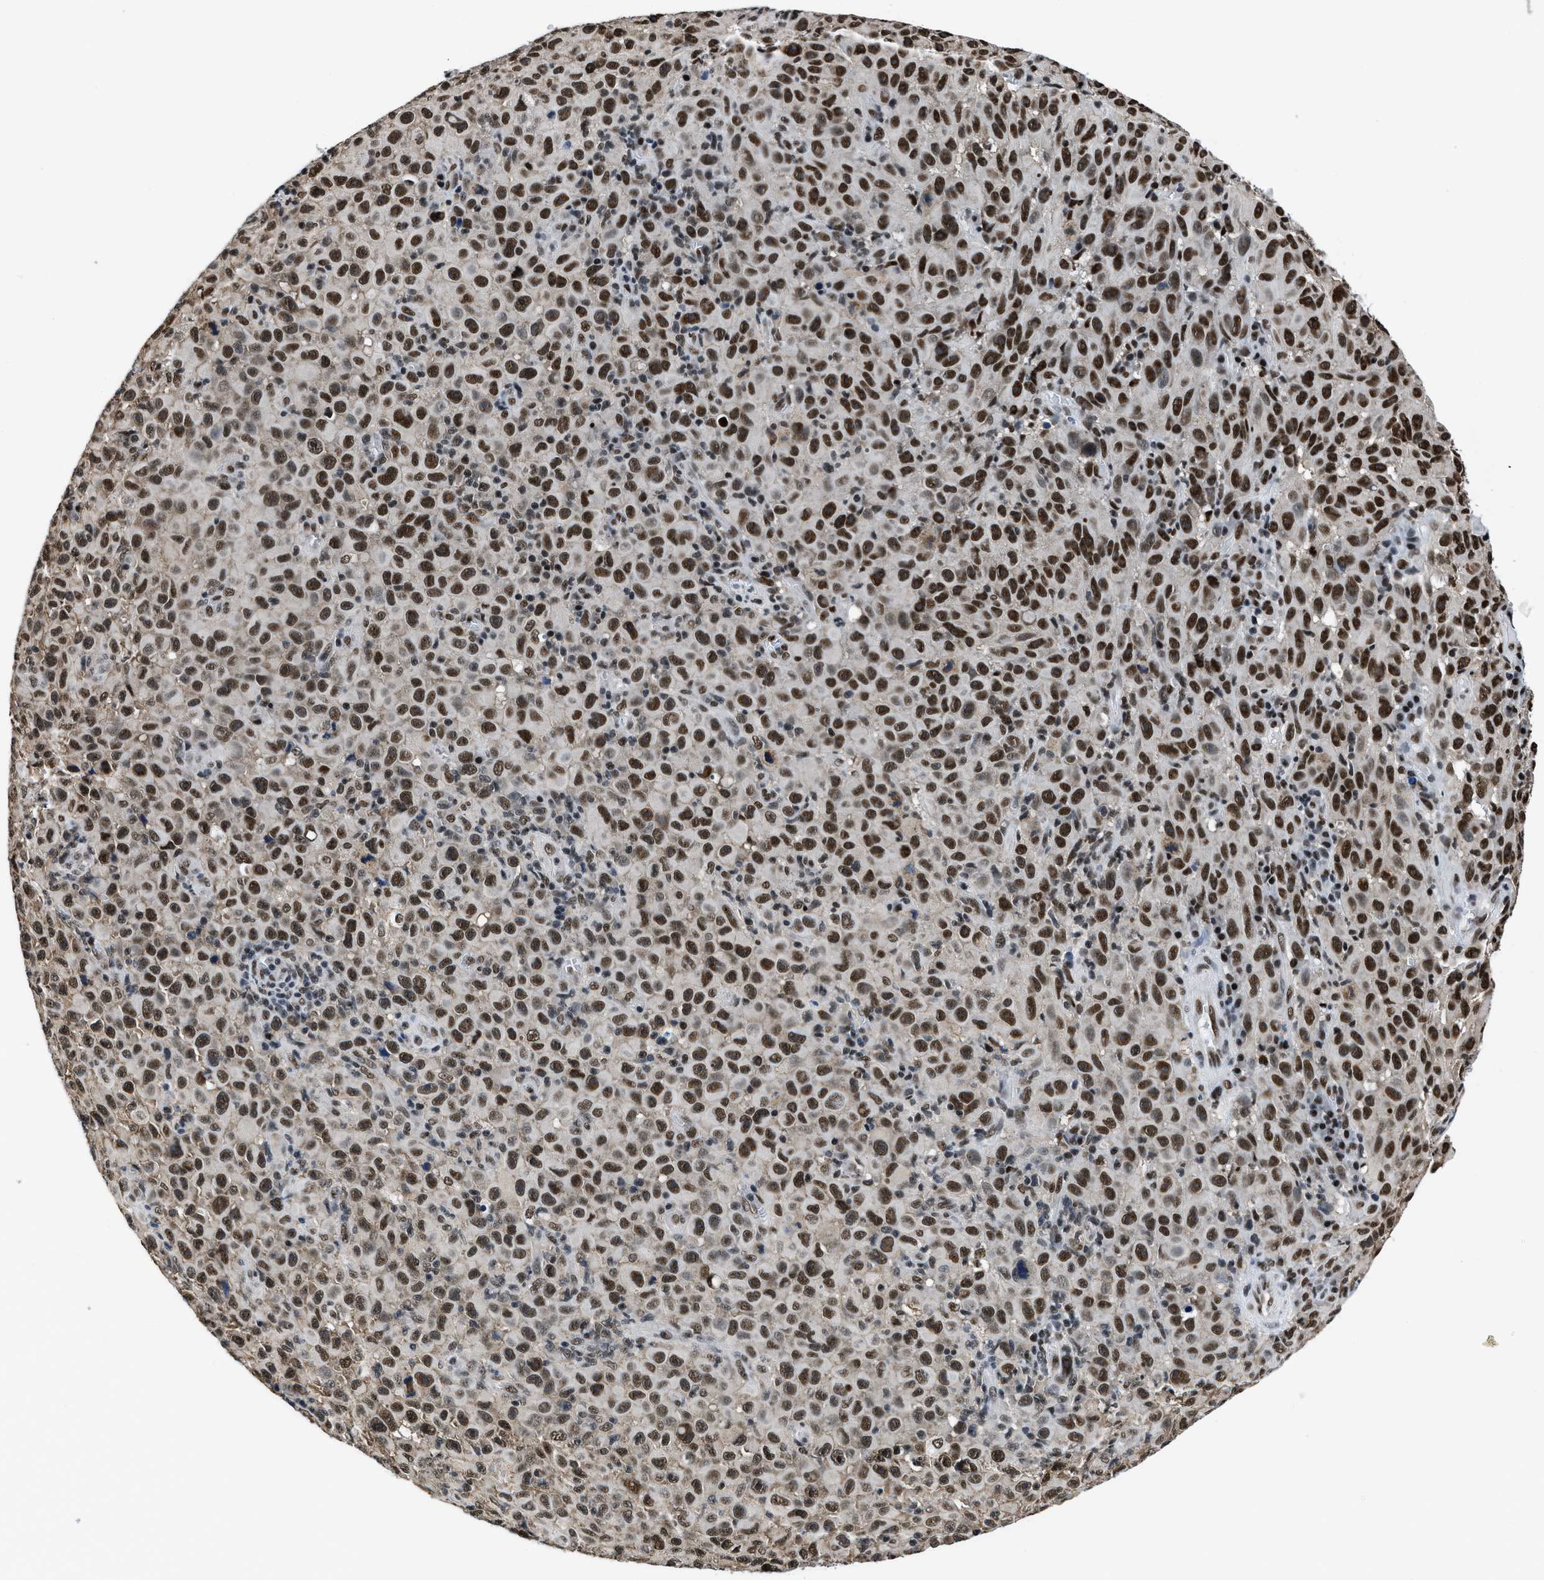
{"staining": {"intensity": "strong", "quantity": ">75%", "location": "nuclear"}, "tissue": "melanoma", "cell_type": "Tumor cells", "image_type": "cancer", "snomed": [{"axis": "morphology", "description": "Malignant melanoma, NOS"}, {"axis": "topography", "description": "Skin"}], "caption": "Malignant melanoma stained with a protein marker exhibits strong staining in tumor cells.", "gene": "HNRNPH2", "patient": {"sex": "female", "age": 82}}